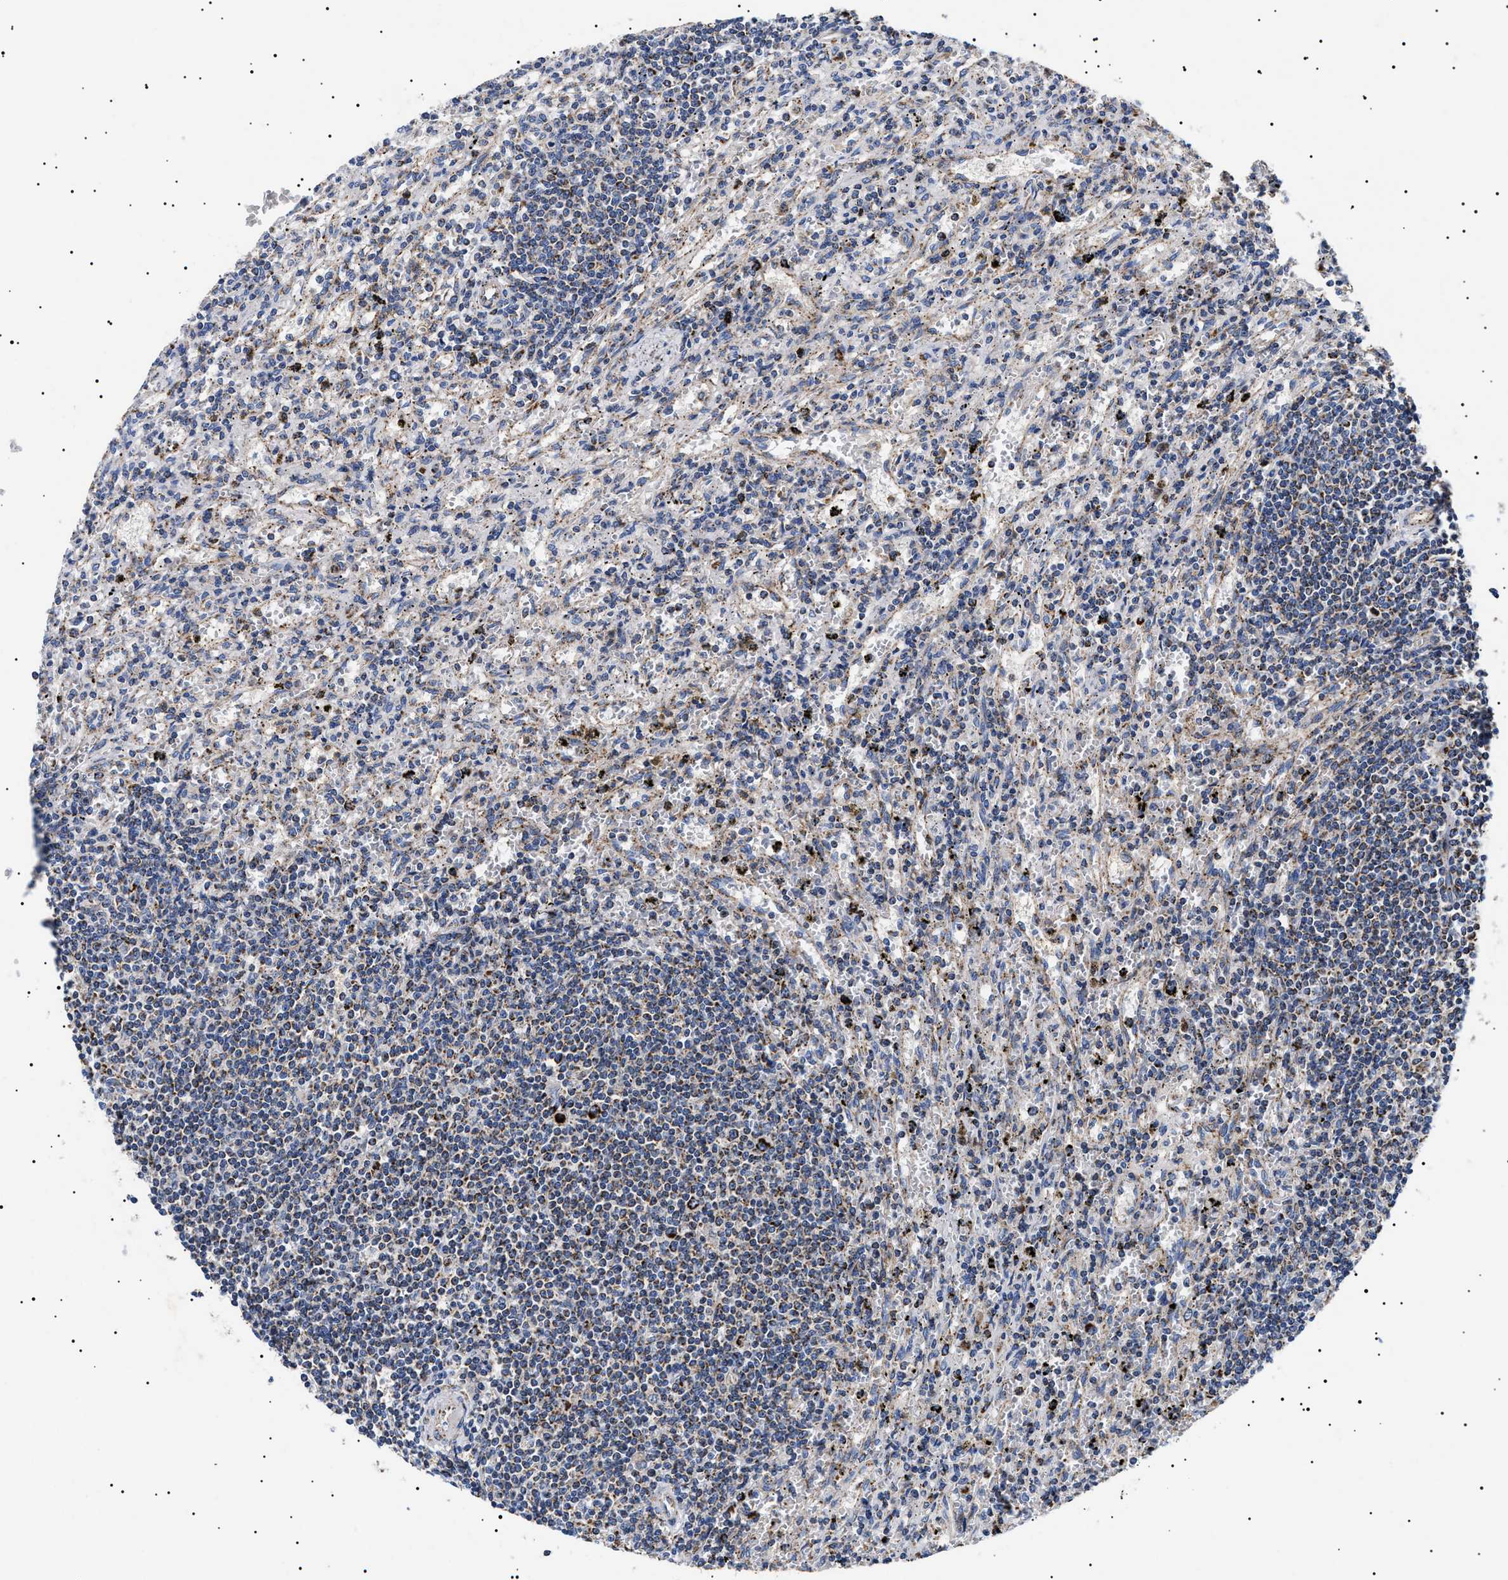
{"staining": {"intensity": "moderate", "quantity": "25%-75%", "location": "cytoplasmic/membranous"}, "tissue": "lymphoma", "cell_type": "Tumor cells", "image_type": "cancer", "snomed": [{"axis": "morphology", "description": "Malignant lymphoma, non-Hodgkin's type, Low grade"}, {"axis": "topography", "description": "Spleen"}], "caption": "A medium amount of moderate cytoplasmic/membranous staining is appreciated in about 25%-75% of tumor cells in low-grade malignant lymphoma, non-Hodgkin's type tissue. (IHC, brightfield microscopy, high magnification).", "gene": "CHRDL2", "patient": {"sex": "male", "age": 76}}